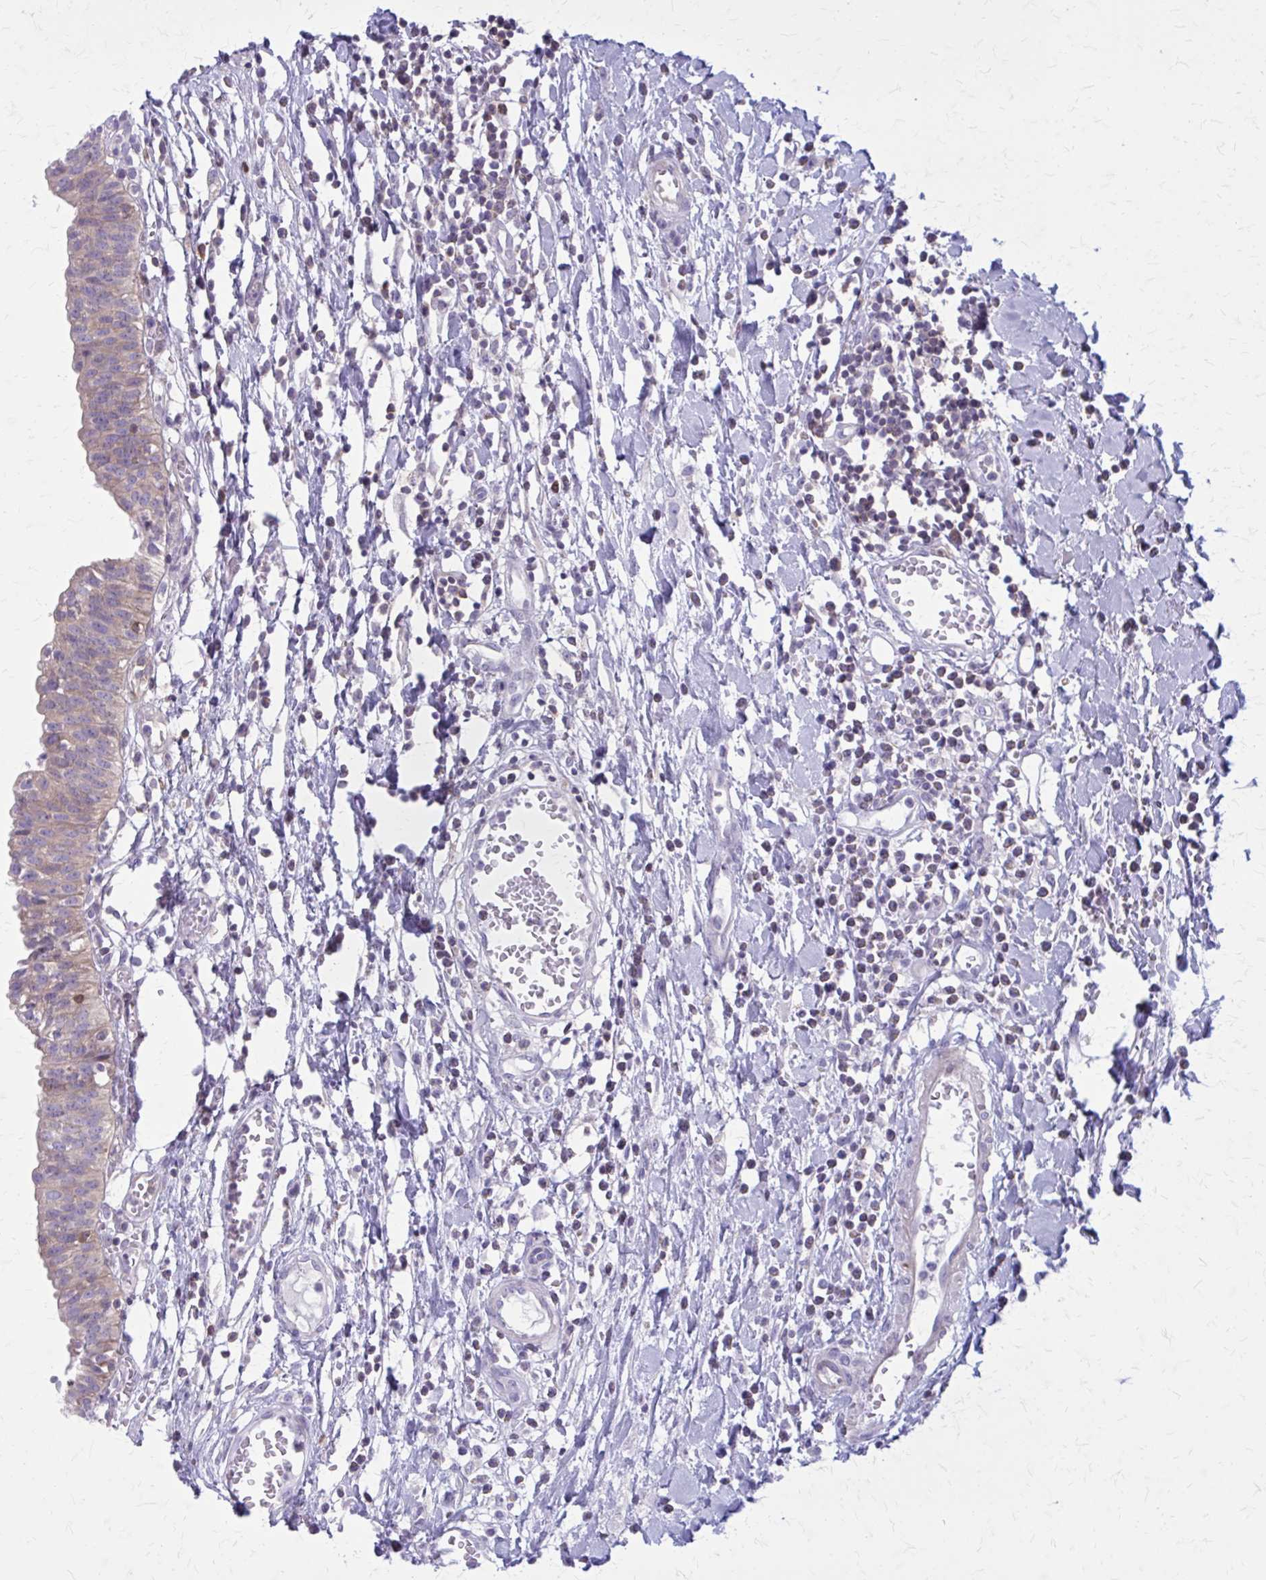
{"staining": {"intensity": "weak", "quantity": "<25%", "location": "cytoplasmic/membranous"}, "tissue": "urinary bladder", "cell_type": "Urothelial cells", "image_type": "normal", "snomed": [{"axis": "morphology", "description": "Normal tissue, NOS"}, {"axis": "topography", "description": "Urinary bladder"}], "caption": "Immunohistochemistry (IHC) photomicrograph of unremarkable urinary bladder: human urinary bladder stained with DAB shows no significant protein expression in urothelial cells. (Immunohistochemistry, brightfield microscopy, high magnification).", "gene": "PITPNM1", "patient": {"sex": "male", "age": 64}}